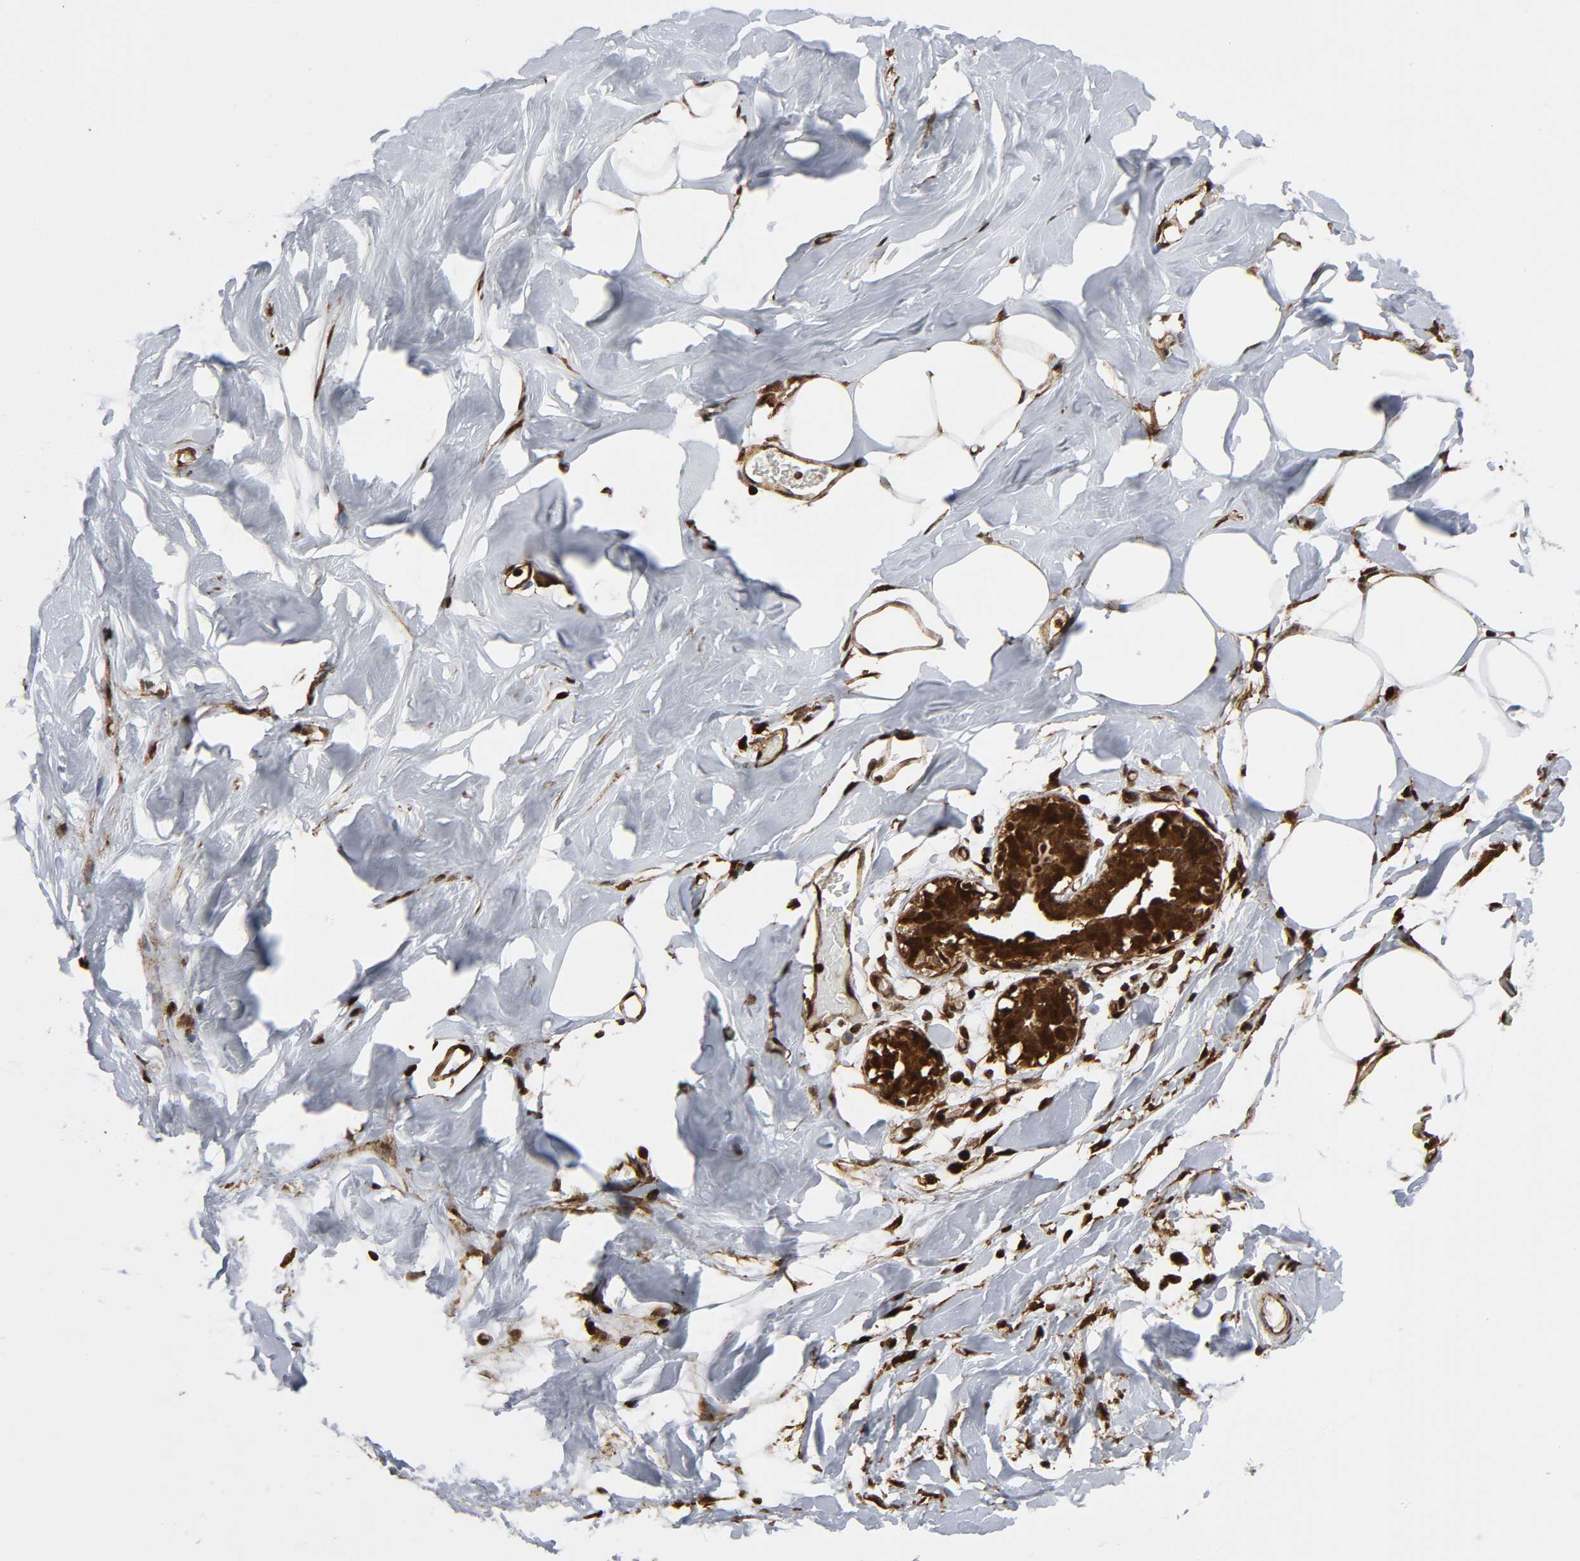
{"staining": {"intensity": "strong", "quantity": ">75%", "location": "cytoplasmic/membranous"}, "tissue": "breast", "cell_type": "Adipocytes", "image_type": "normal", "snomed": [{"axis": "morphology", "description": "Normal tissue, NOS"}, {"axis": "topography", "description": "Breast"}, {"axis": "topography", "description": "Adipose tissue"}], "caption": "Protein positivity by IHC displays strong cytoplasmic/membranous staining in about >75% of adipocytes in unremarkable breast. The protein is shown in brown color, while the nuclei are stained blue.", "gene": "MAPK1", "patient": {"sex": "female", "age": 25}}